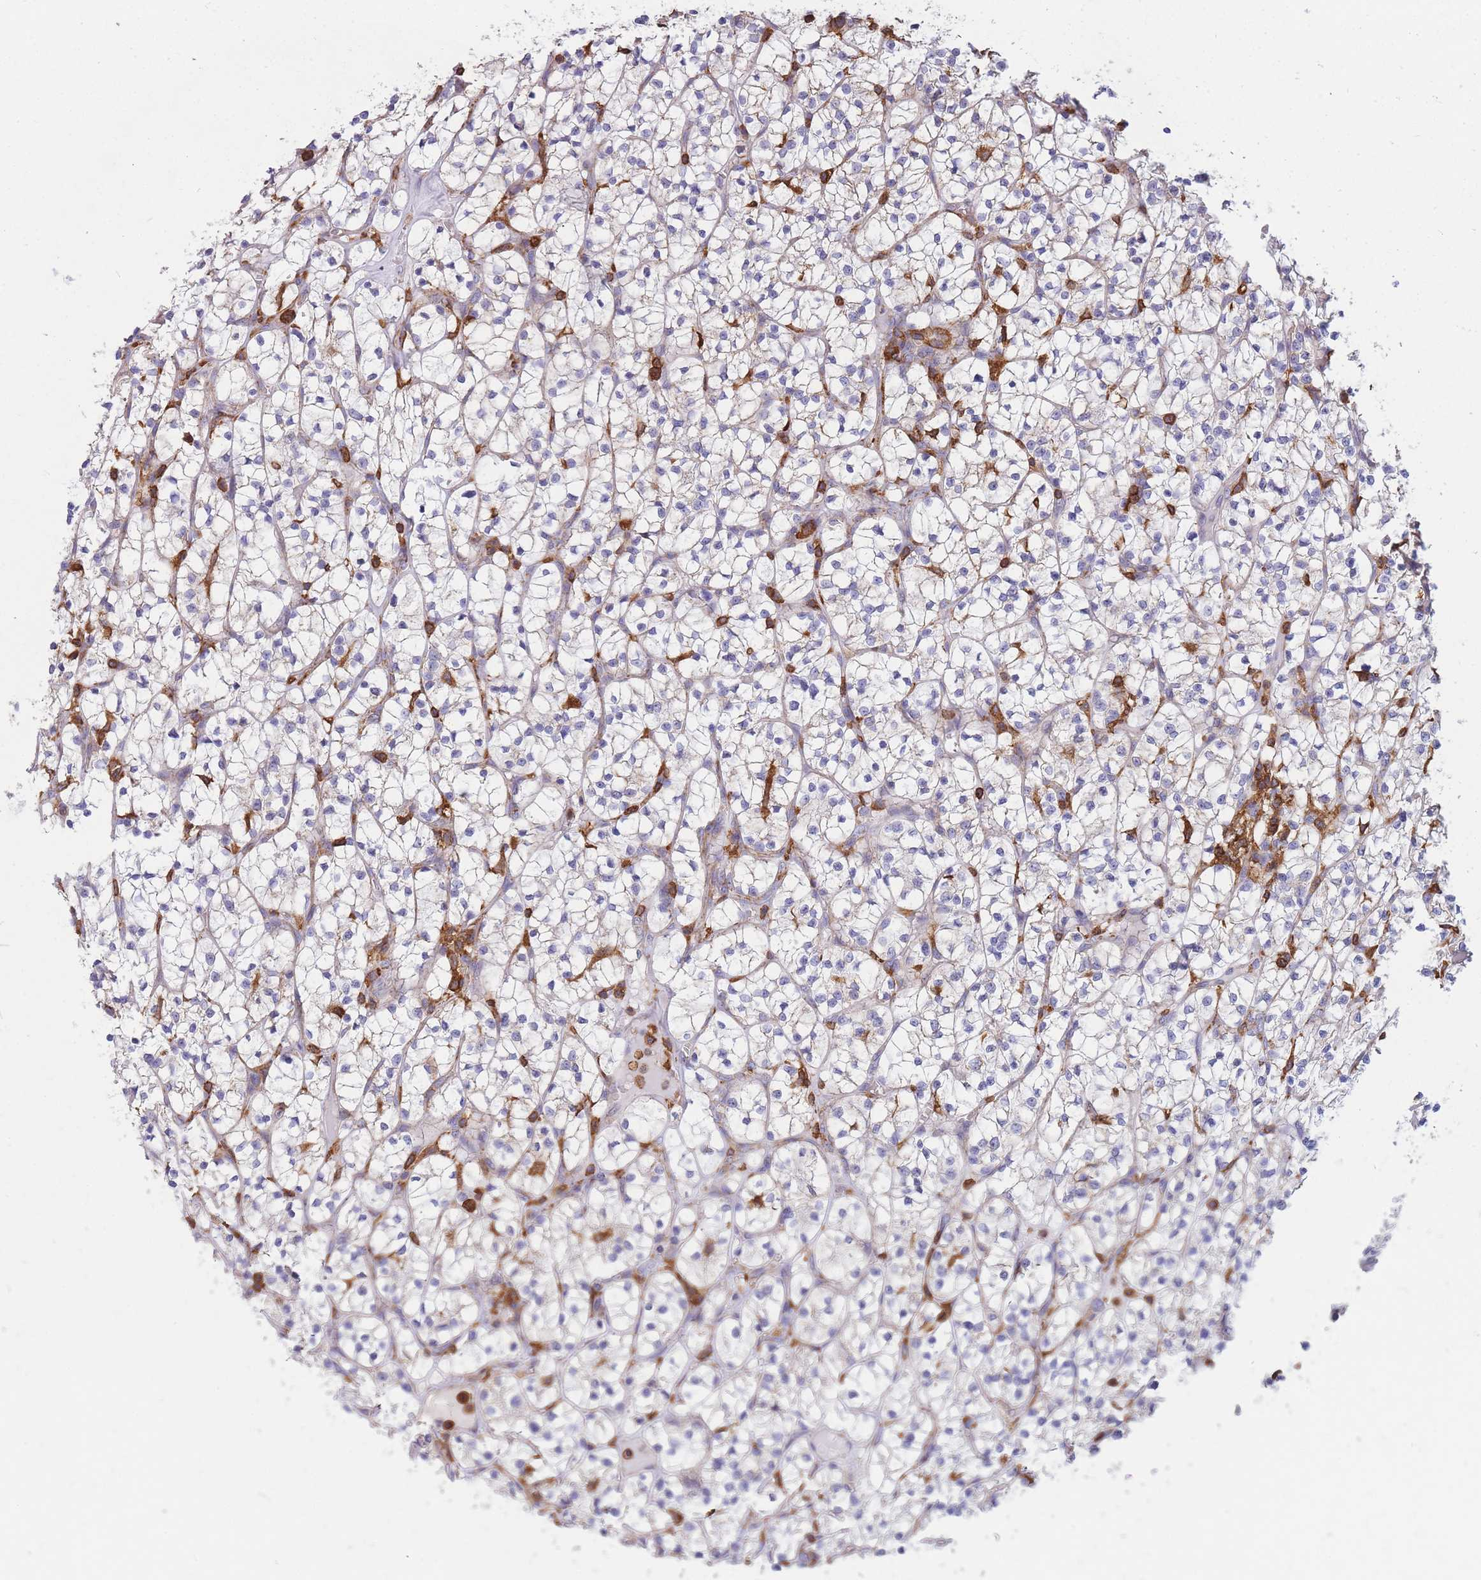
{"staining": {"intensity": "negative", "quantity": "none", "location": "none"}, "tissue": "renal cancer", "cell_type": "Tumor cells", "image_type": "cancer", "snomed": [{"axis": "morphology", "description": "Adenocarcinoma, NOS"}, {"axis": "topography", "description": "Kidney"}], "caption": "High magnification brightfield microscopy of adenocarcinoma (renal) stained with DAB (brown) and counterstained with hematoxylin (blue): tumor cells show no significant expression.", "gene": "MRPL54", "patient": {"sex": "female", "age": 64}}